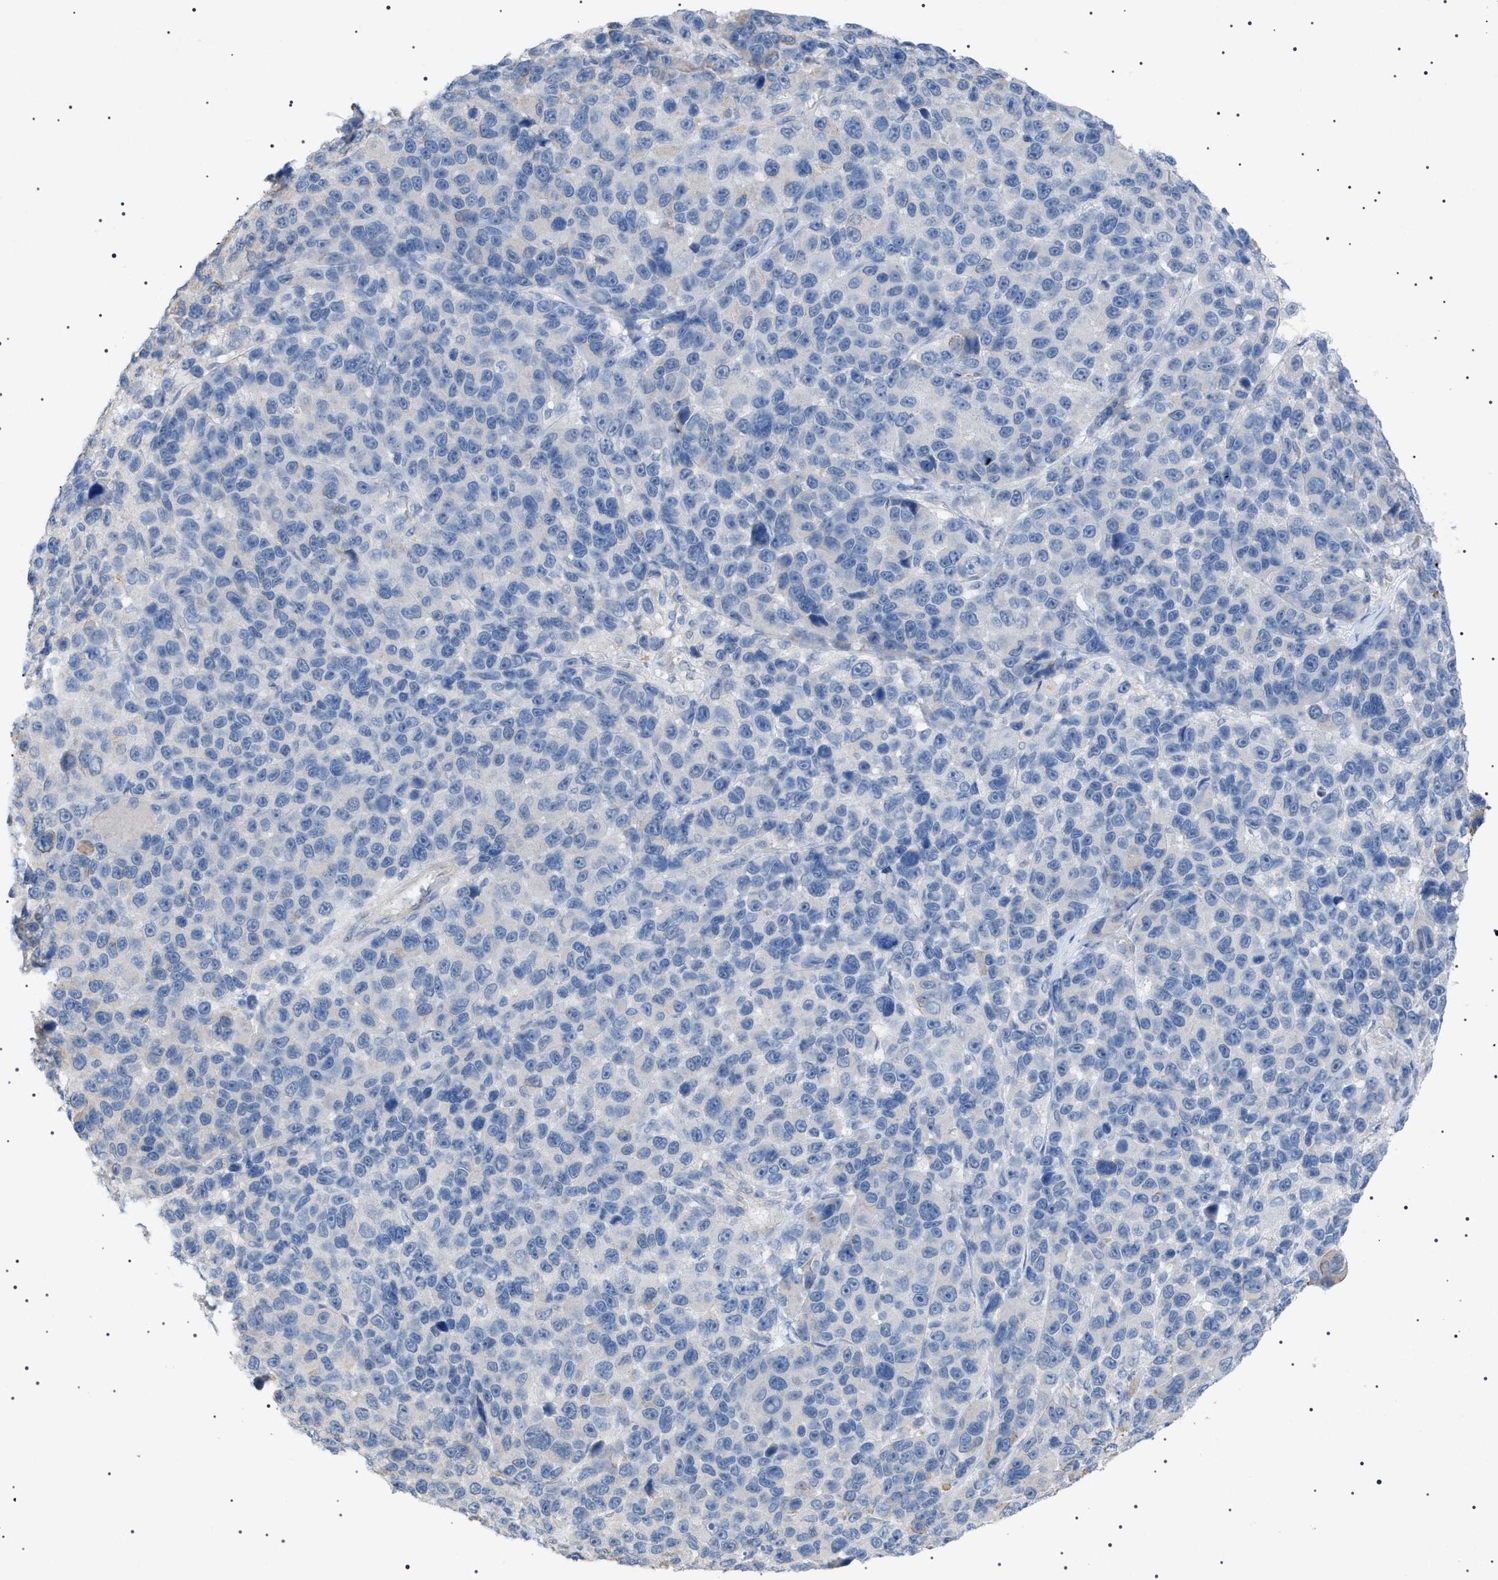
{"staining": {"intensity": "weak", "quantity": "<25%", "location": "cytoplasmic/membranous"}, "tissue": "melanoma", "cell_type": "Tumor cells", "image_type": "cancer", "snomed": [{"axis": "morphology", "description": "Malignant melanoma, NOS"}, {"axis": "topography", "description": "Skin"}], "caption": "Image shows no significant protein expression in tumor cells of melanoma.", "gene": "ADAMTS1", "patient": {"sex": "male", "age": 53}}